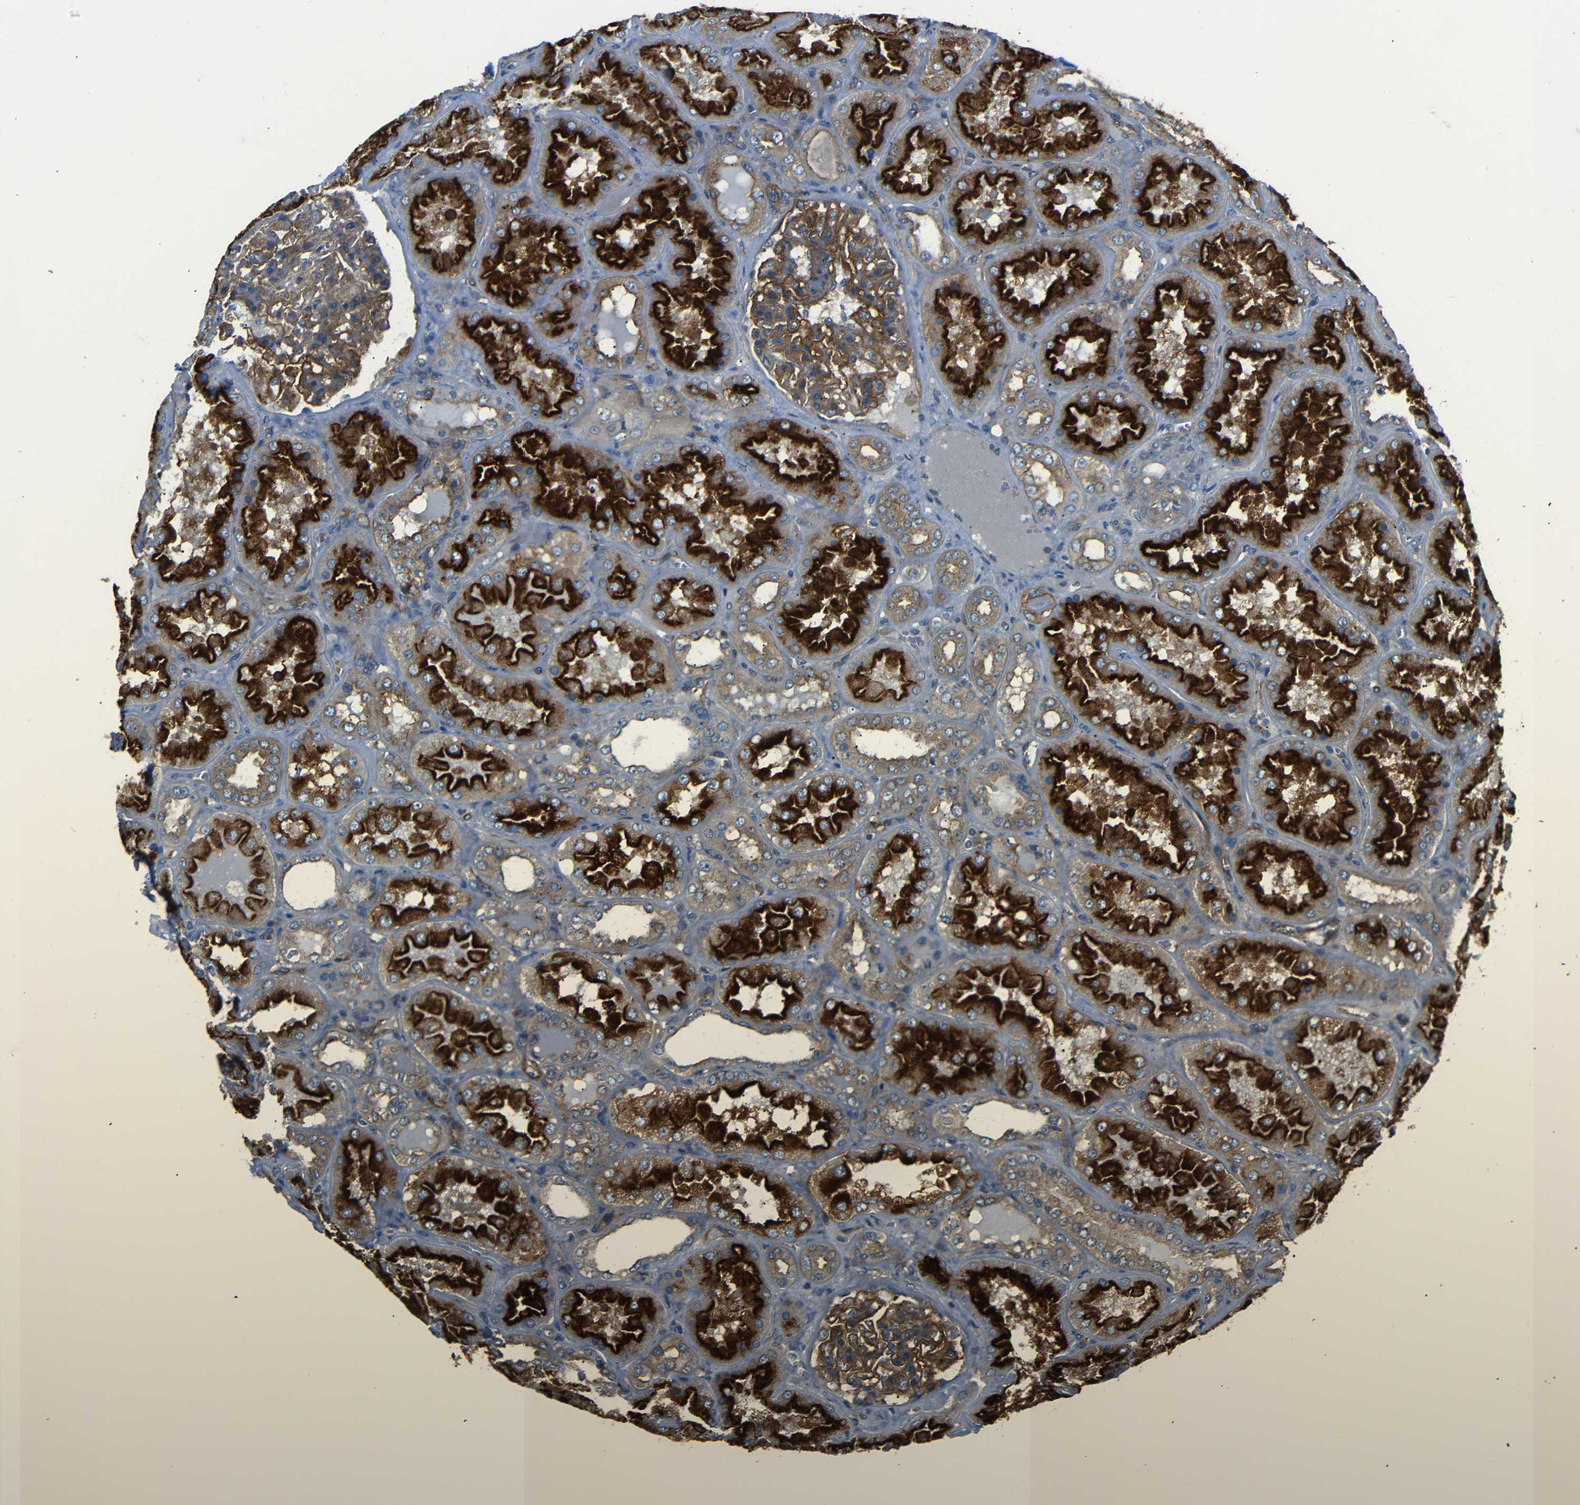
{"staining": {"intensity": "strong", "quantity": ">75%", "location": "cytoplasmic/membranous"}, "tissue": "kidney", "cell_type": "Cells in glomeruli", "image_type": "normal", "snomed": [{"axis": "morphology", "description": "Normal tissue, NOS"}, {"axis": "topography", "description": "Kidney"}], "caption": "Kidney stained with IHC displays strong cytoplasmic/membranous expression in about >75% of cells in glomeruli. The protein is shown in brown color, while the nuclei are stained blue.", "gene": "MYO1B", "patient": {"sex": "female", "age": 56}}